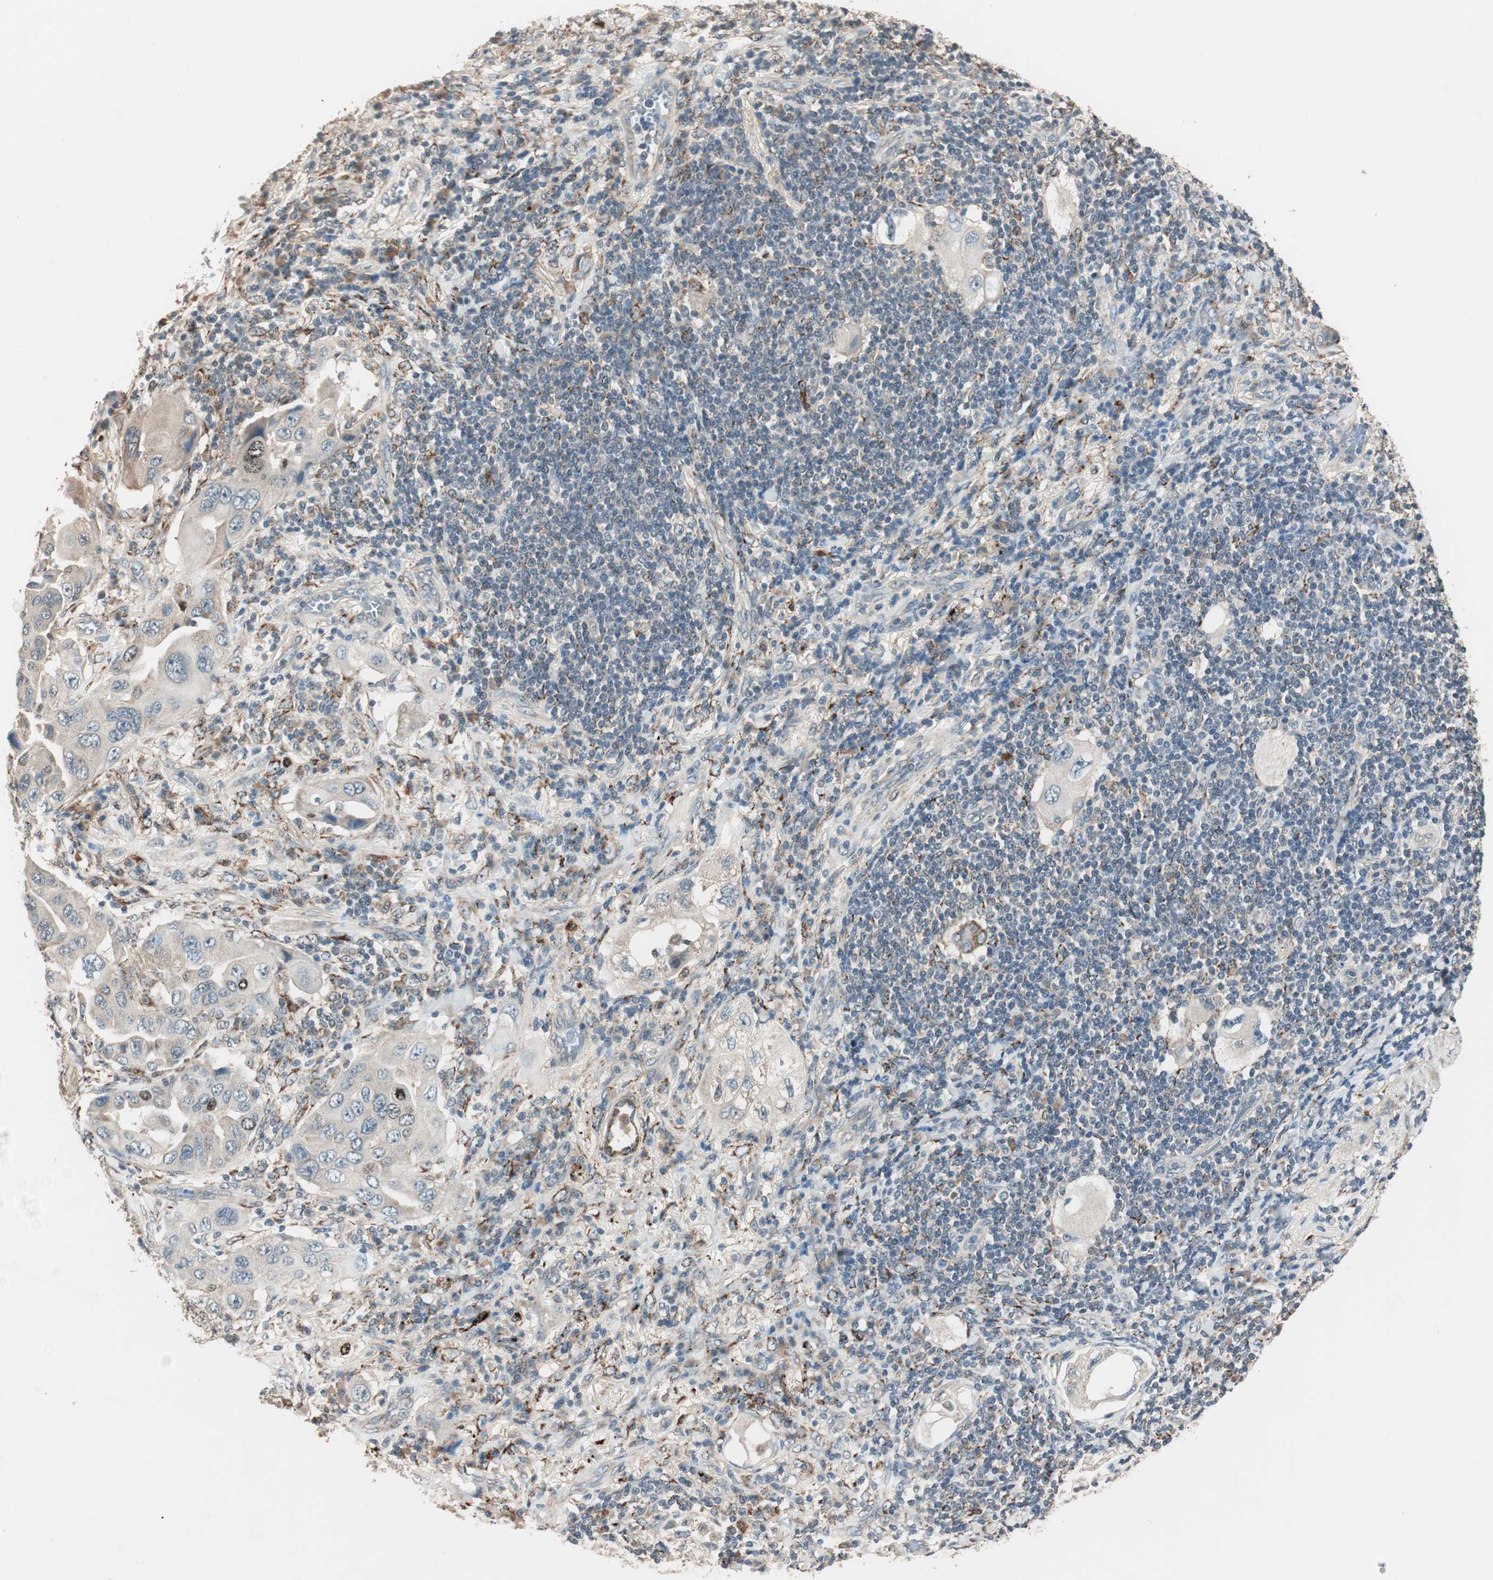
{"staining": {"intensity": "weak", "quantity": ">75%", "location": "cytoplasmic/membranous"}, "tissue": "lung cancer", "cell_type": "Tumor cells", "image_type": "cancer", "snomed": [{"axis": "morphology", "description": "Adenocarcinoma, NOS"}, {"axis": "topography", "description": "Lung"}], "caption": "Lung cancer (adenocarcinoma) stained with a protein marker demonstrates weak staining in tumor cells.", "gene": "NFRKB", "patient": {"sex": "female", "age": 65}}